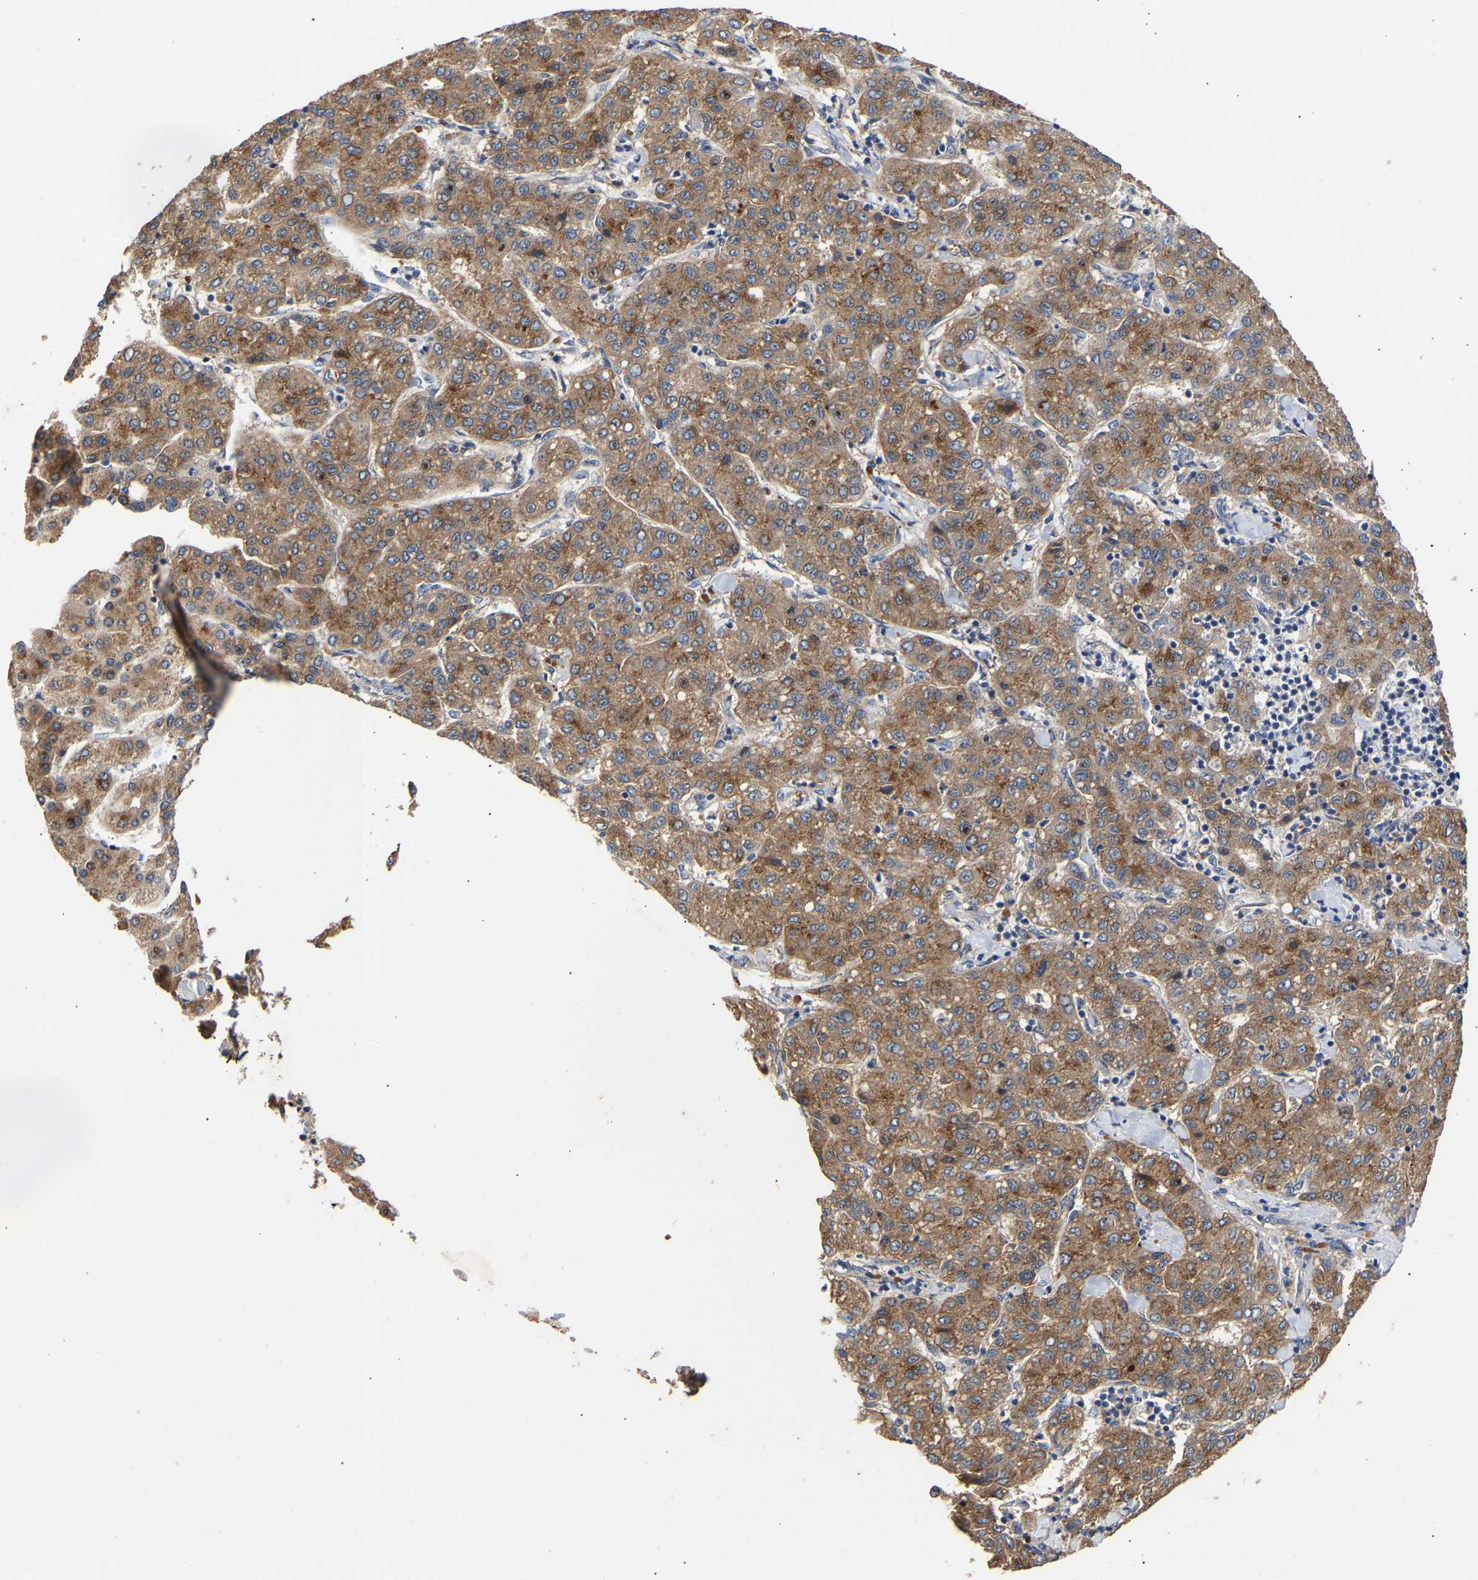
{"staining": {"intensity": "moderate", "quantity": ">75%", "location": "cytoplasmic/membranous"}, "tissue": "liver cancer", "cell_type": "Tumor cells", "image_type": "cancer", "snomed": [{"axis": "morphology", "description": "Carcinoma, Hepatocellular, NOS"}, {"axis": "topography", "description": "Liver"}], "caption": "Immunohistochemical staining of liver hepatocellular carcinoma demonstrates medium levels of moderate cytoplasmic/membranous protein expression in about >75% of tumor cells.", "gene": "KASH5", "patient": {"sex": "male", "age": 65}}